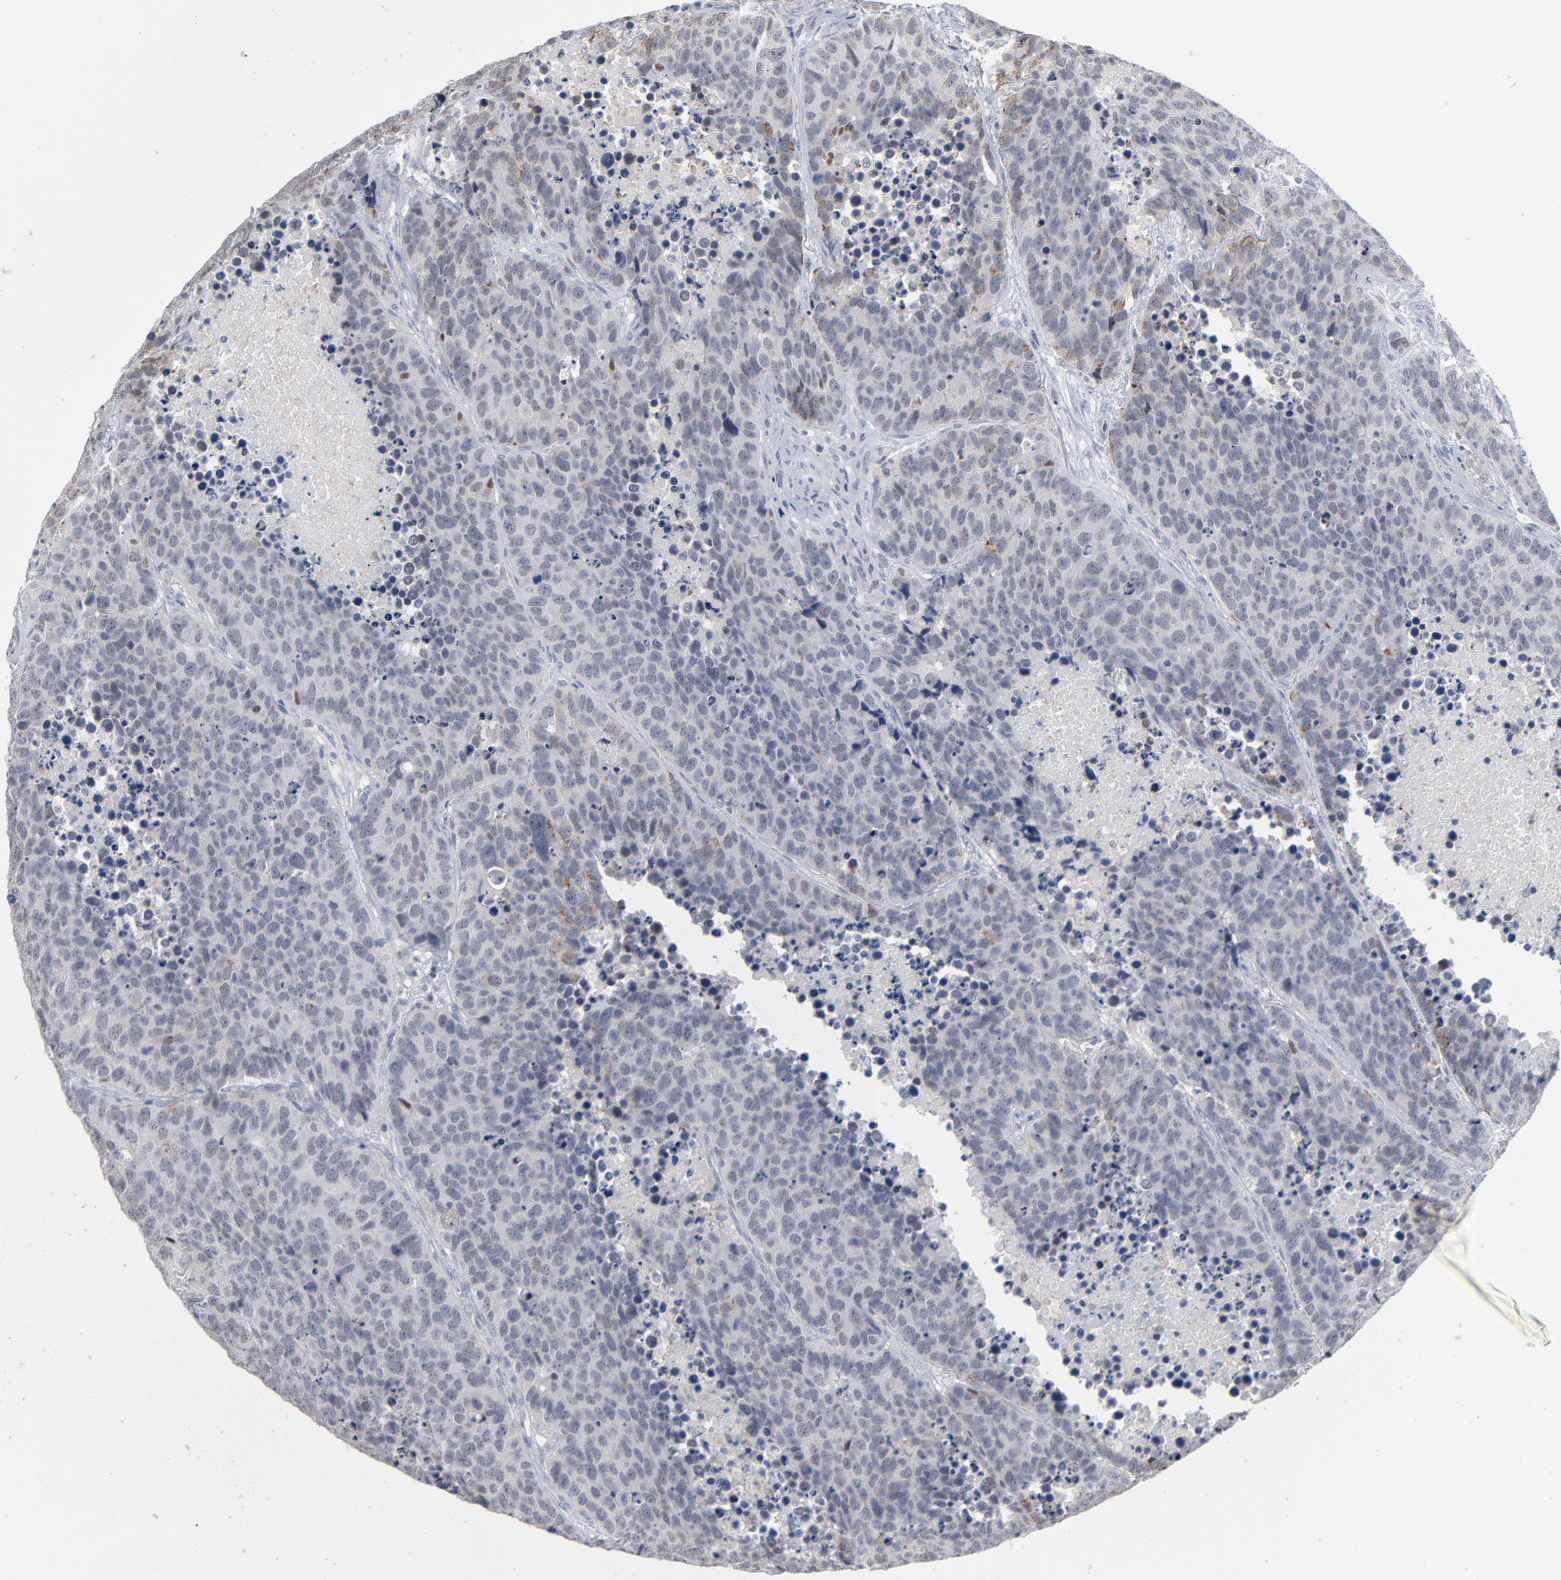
{"staining": {"intensity": "negative", "quantity": "none", "location": "none"}, "tissue": "carcinoid", "cell_type": "Tumor cells", "image_type": "cancer", "snomed": [{"axis": "morphology", "description": "Carcinoid, malignant, NOS"}, {"axis": "topography", "description": "Lung"}], "caption": "IHC histopathology image of carcinoid stained for a protein (brown), which shows no expression in tumor cells.", "gene": "FOXN2", "patient": {"sex": "male", "age": 60}}